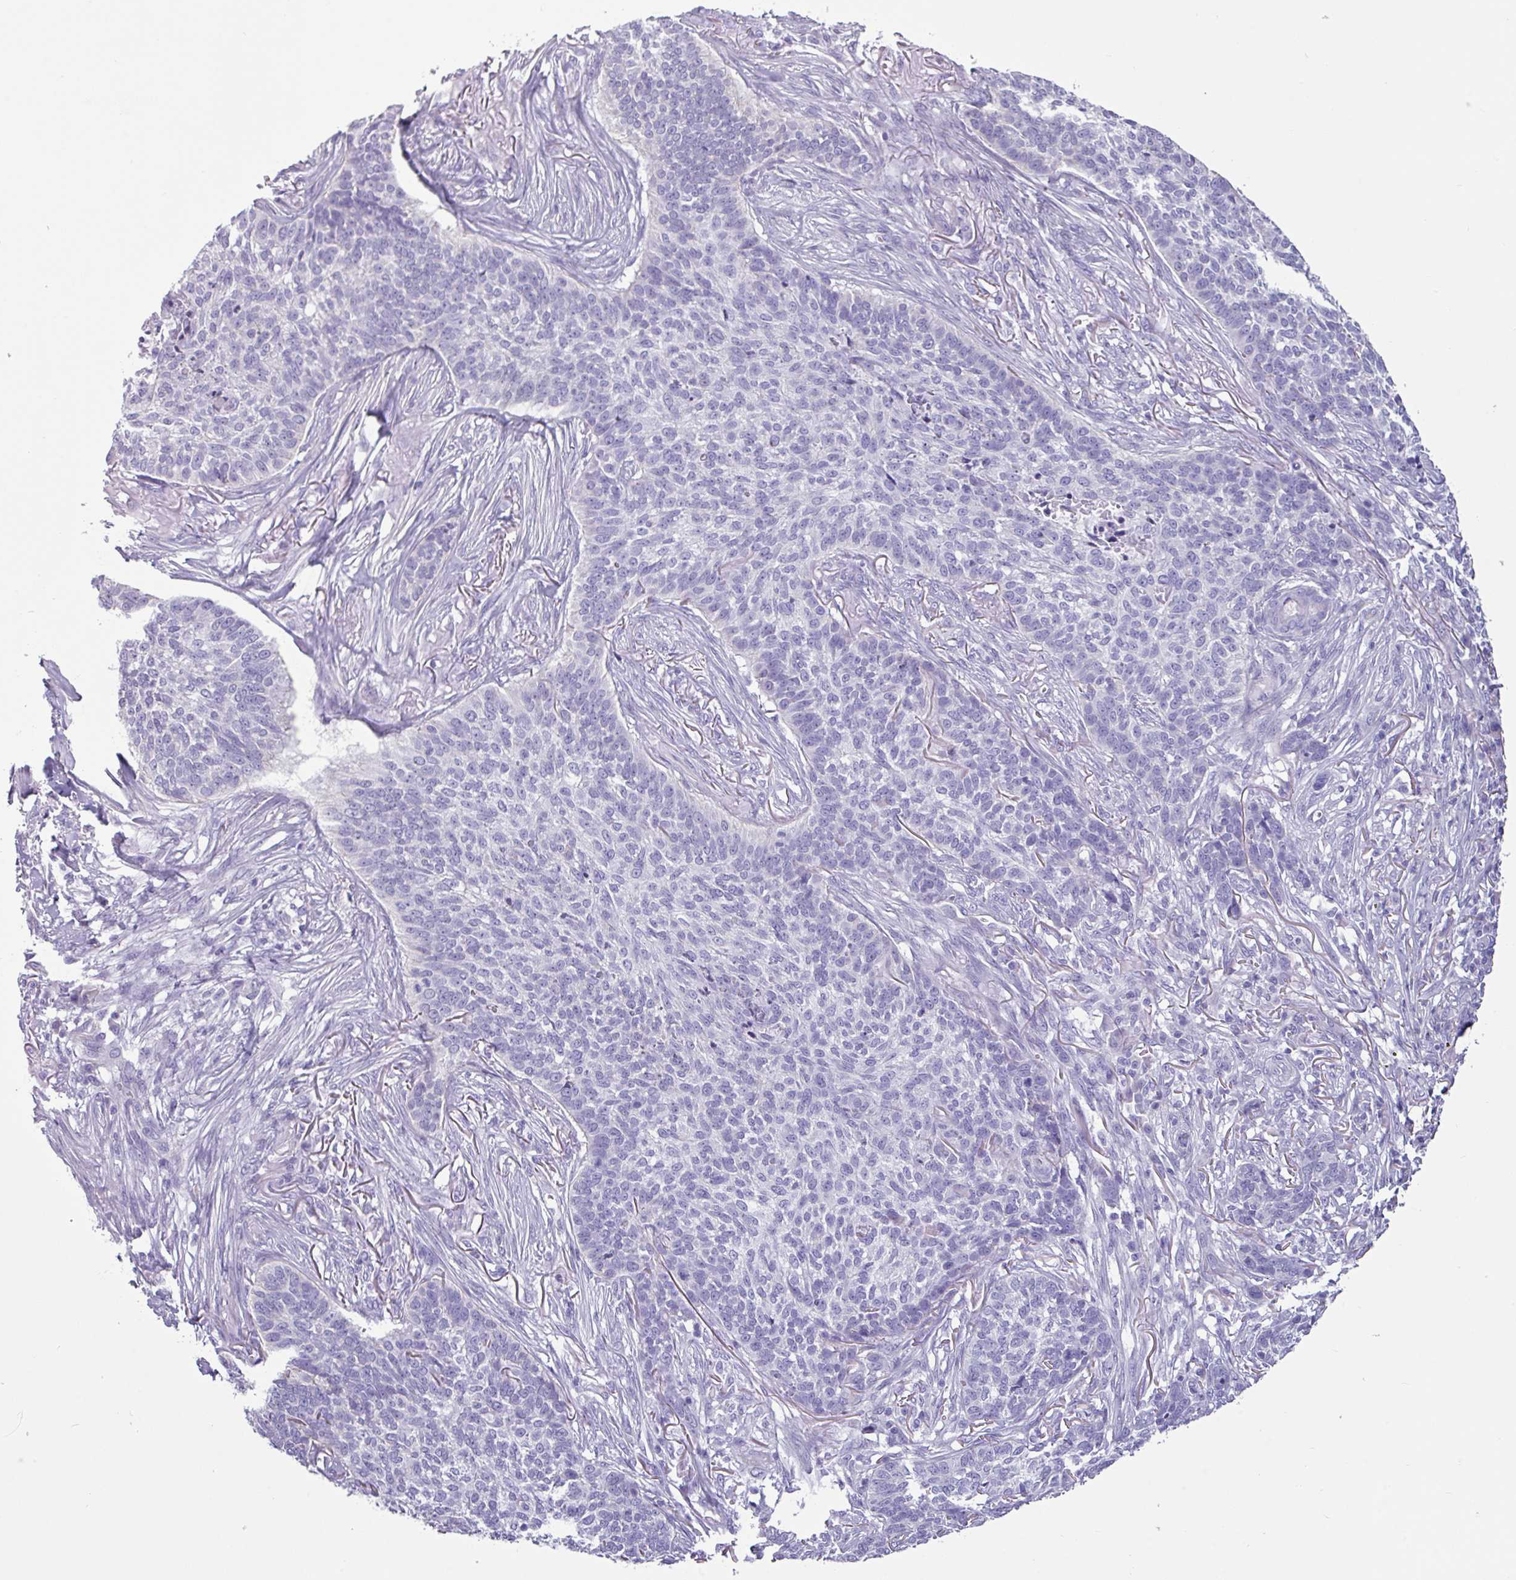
{"staining": {"intensity": "negative", "quantity": "none", "location": "none"}, "tissue": "skin cancer", "cell_type": "Tumor cells", "image_type": "cancer", "snomed": [{"axis": "morphology", "description": "Basal cell carcinoma"}, {"axis": "topography", "description": "Skin"}], "caption": "A micrograph of human skin cancer is negative for staining in tumor cells. (DAB immunohistochemistry (IHC) visualized using brightfield microscopy, high magnification).", "gene": "VCX2", "patient": {"sex": "male", "age": 85}}